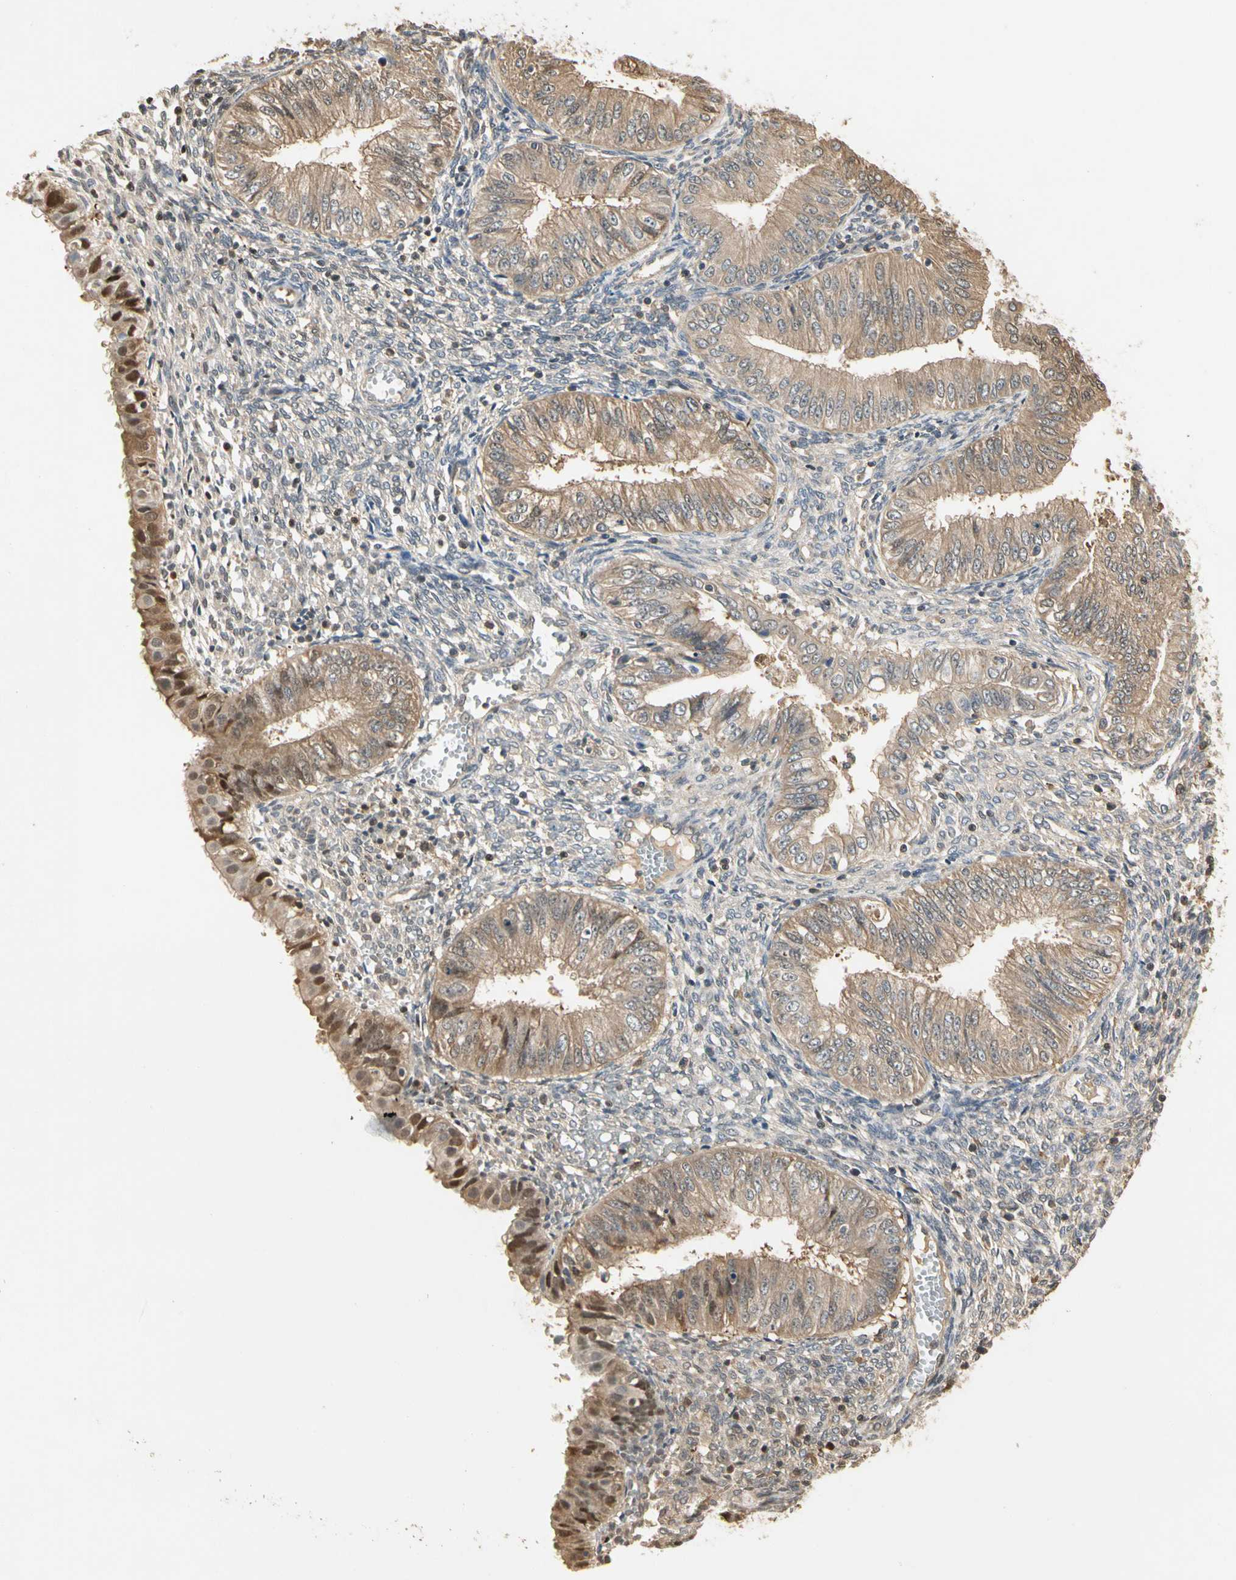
{"staining": {"intensity": "moderate", "quantity": ">75%", "location": "cytoplasmic/membranous"}, "tissue": "endometrial cancer", "cell_type": "Tumor cells", "image_type": "cancer", "snomed": [{"axis": "morphology", "description": "Normal tissue, NOS"}, {"axis": "morphology", "description": "Adenocarcinoma, NOS"}, {"axis": "topography", "description": "Endometrium"}], "caption": "Endometrial cancer (adenocarcinoma) stained for a protein demonstrates moderate cytoplasmic/membranous positivity in tumor cells.", "gene": "DRG2", "patient": {"sex": "female", "age": 53}}